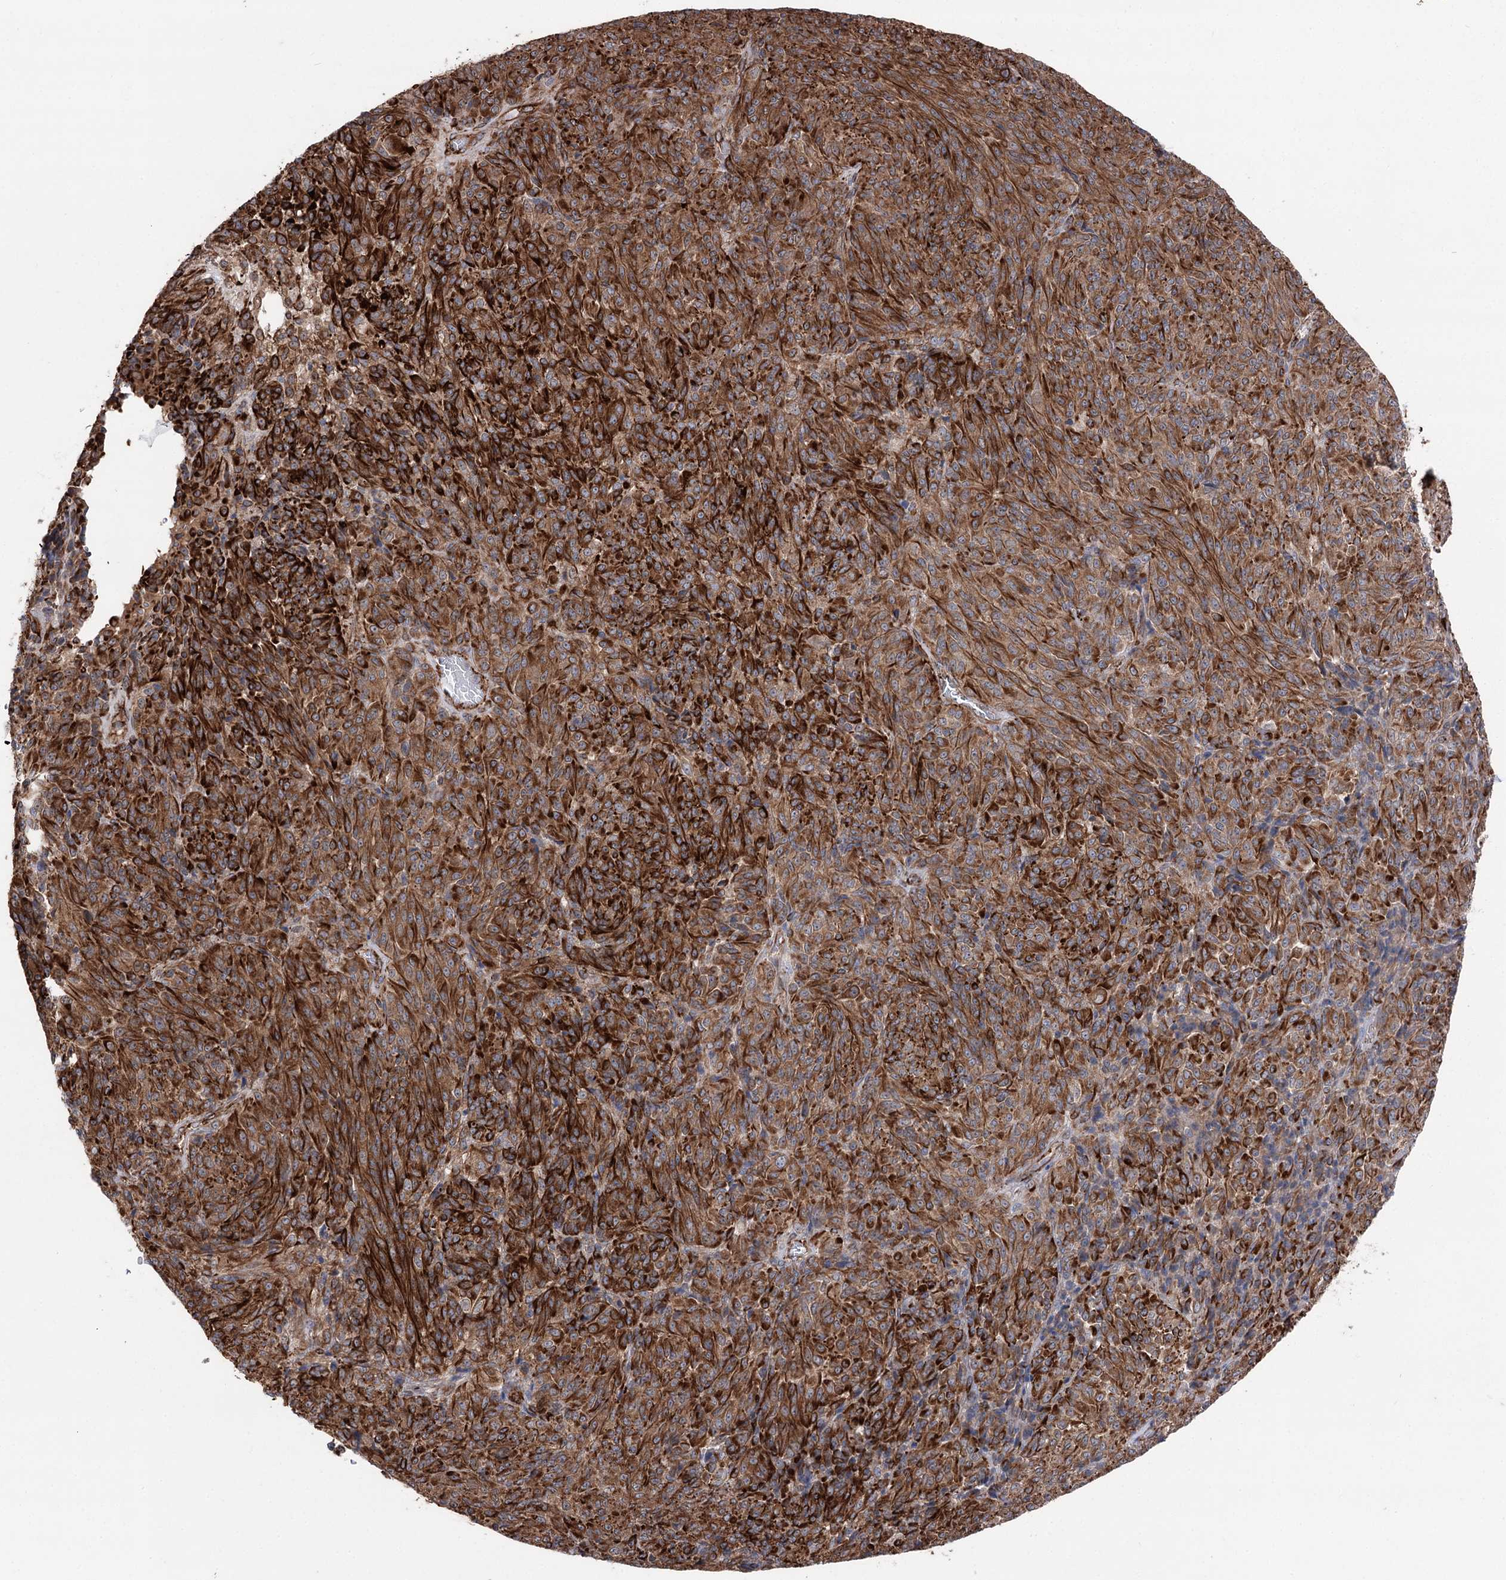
{"staining": {"intensity": "strong", "quantity": ">75%", "location": "cytoplasmic/membranous"}, "tissue": "melanoma", "cell_type": "Tumor cells", "image_type": "cancer", "snomed": [{"axis": "morphology", "description": "Malignant melanoma, Metastatic site"}, {"axis": "topography", "description": "Brain"}], "caption": "The immunohistochemical stain highlights strong cytoplasmic/membranous staining in tumor cells of malignant melanoma (metastatic site) tissue. (Brightfield microscopy of DAB IHC at high magnification).", "gene": "MIB1", "patient": {"sex": "female", "age": 56}}